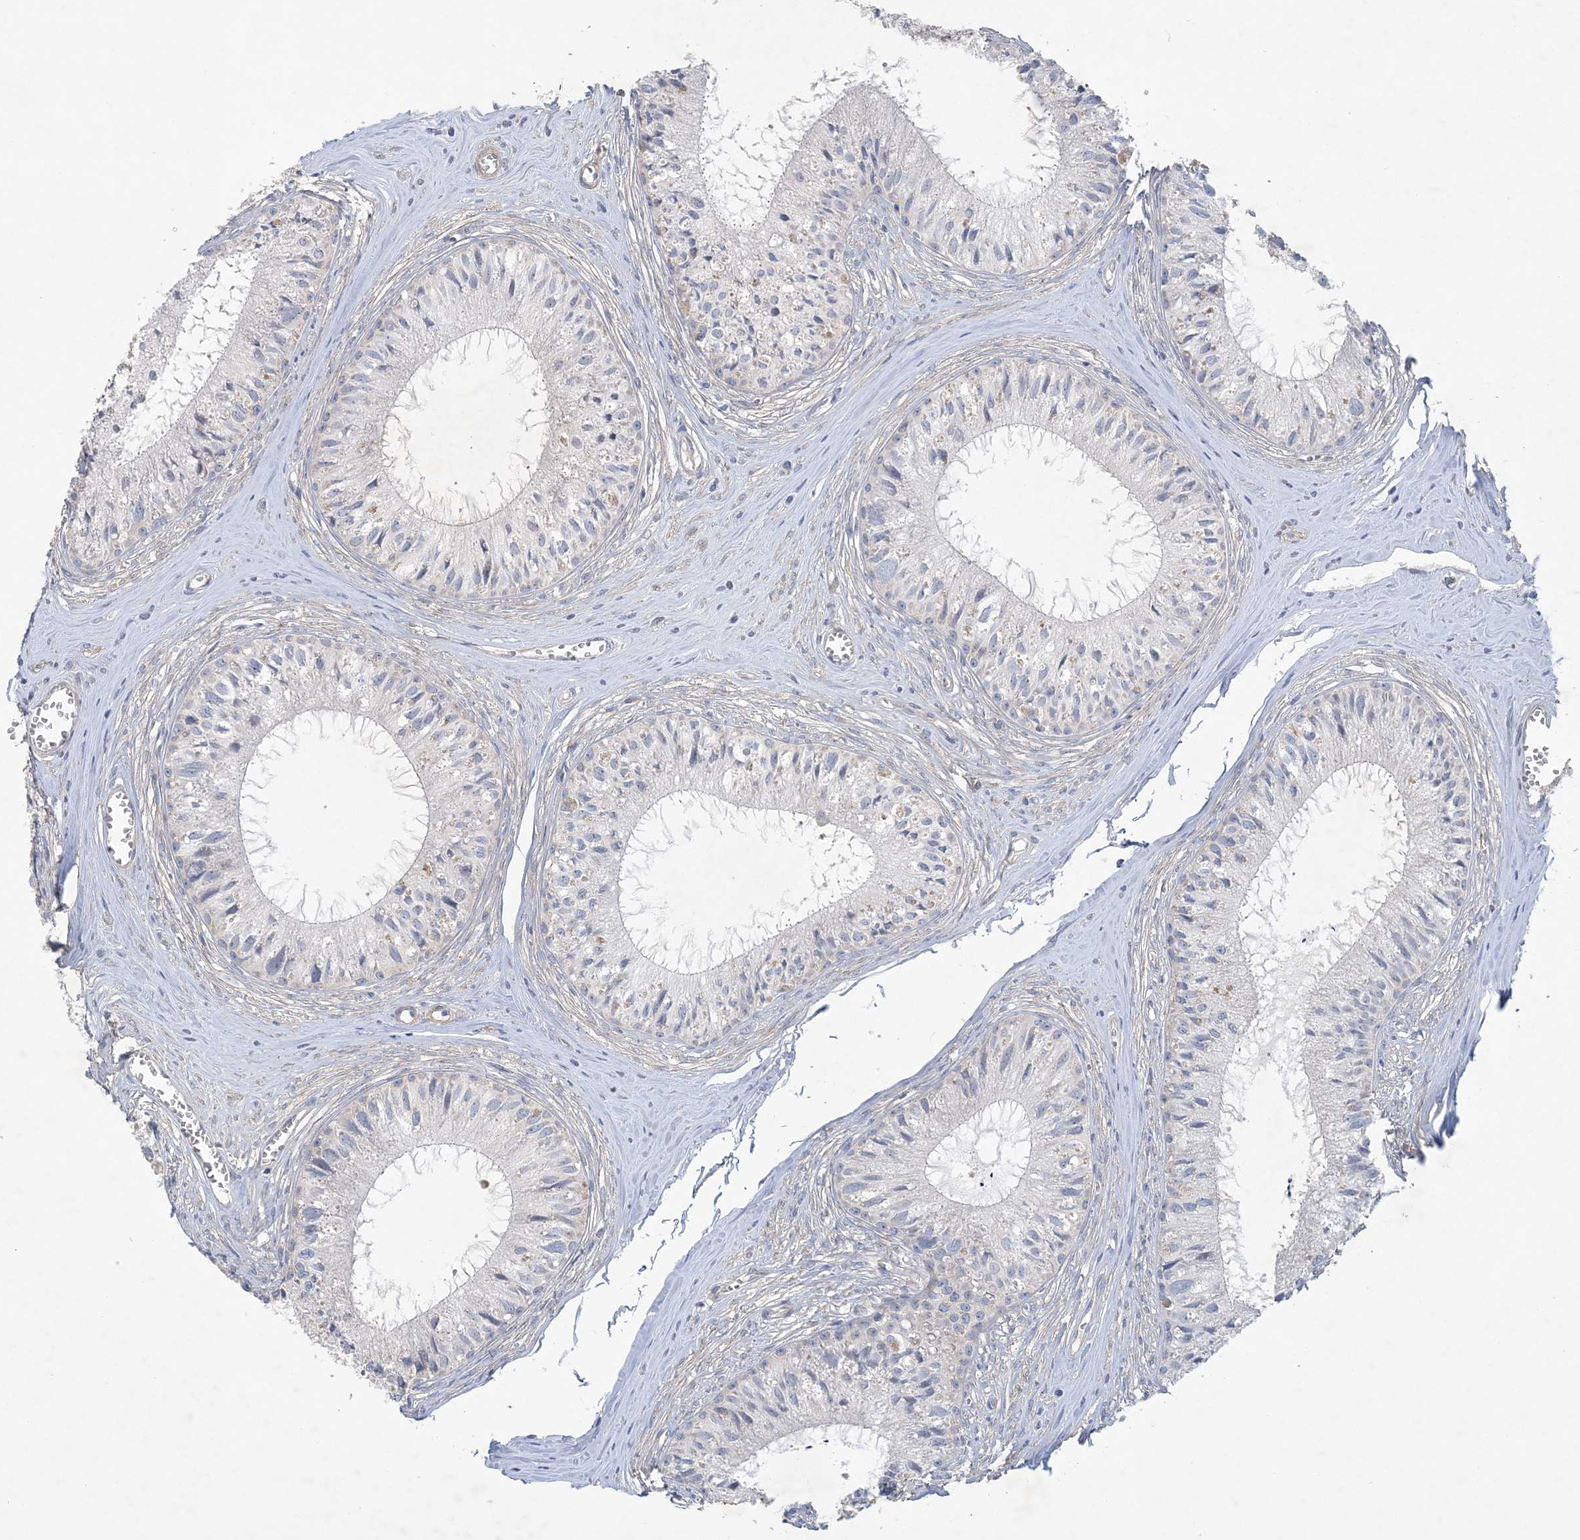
{"staining": {"intensity": "weak", "quantity": "<25%", "location": "cytoplasmic/membranous"}, "tissue": "epididymis", "cell_type": "Glandular cells", "image_type": "normal", "snomed": [{"axis": "morphology", "description": "Normal tissue, NOS"}, {"axis": "topography", "description": "Epididymis"}], "caption": "This is an immunohistochemistry photomicrograph of normal epididymis. There is no staining in glandular cells.", "gene": "MAP4K5", "patient": {"sex": "male", "age": 36}}